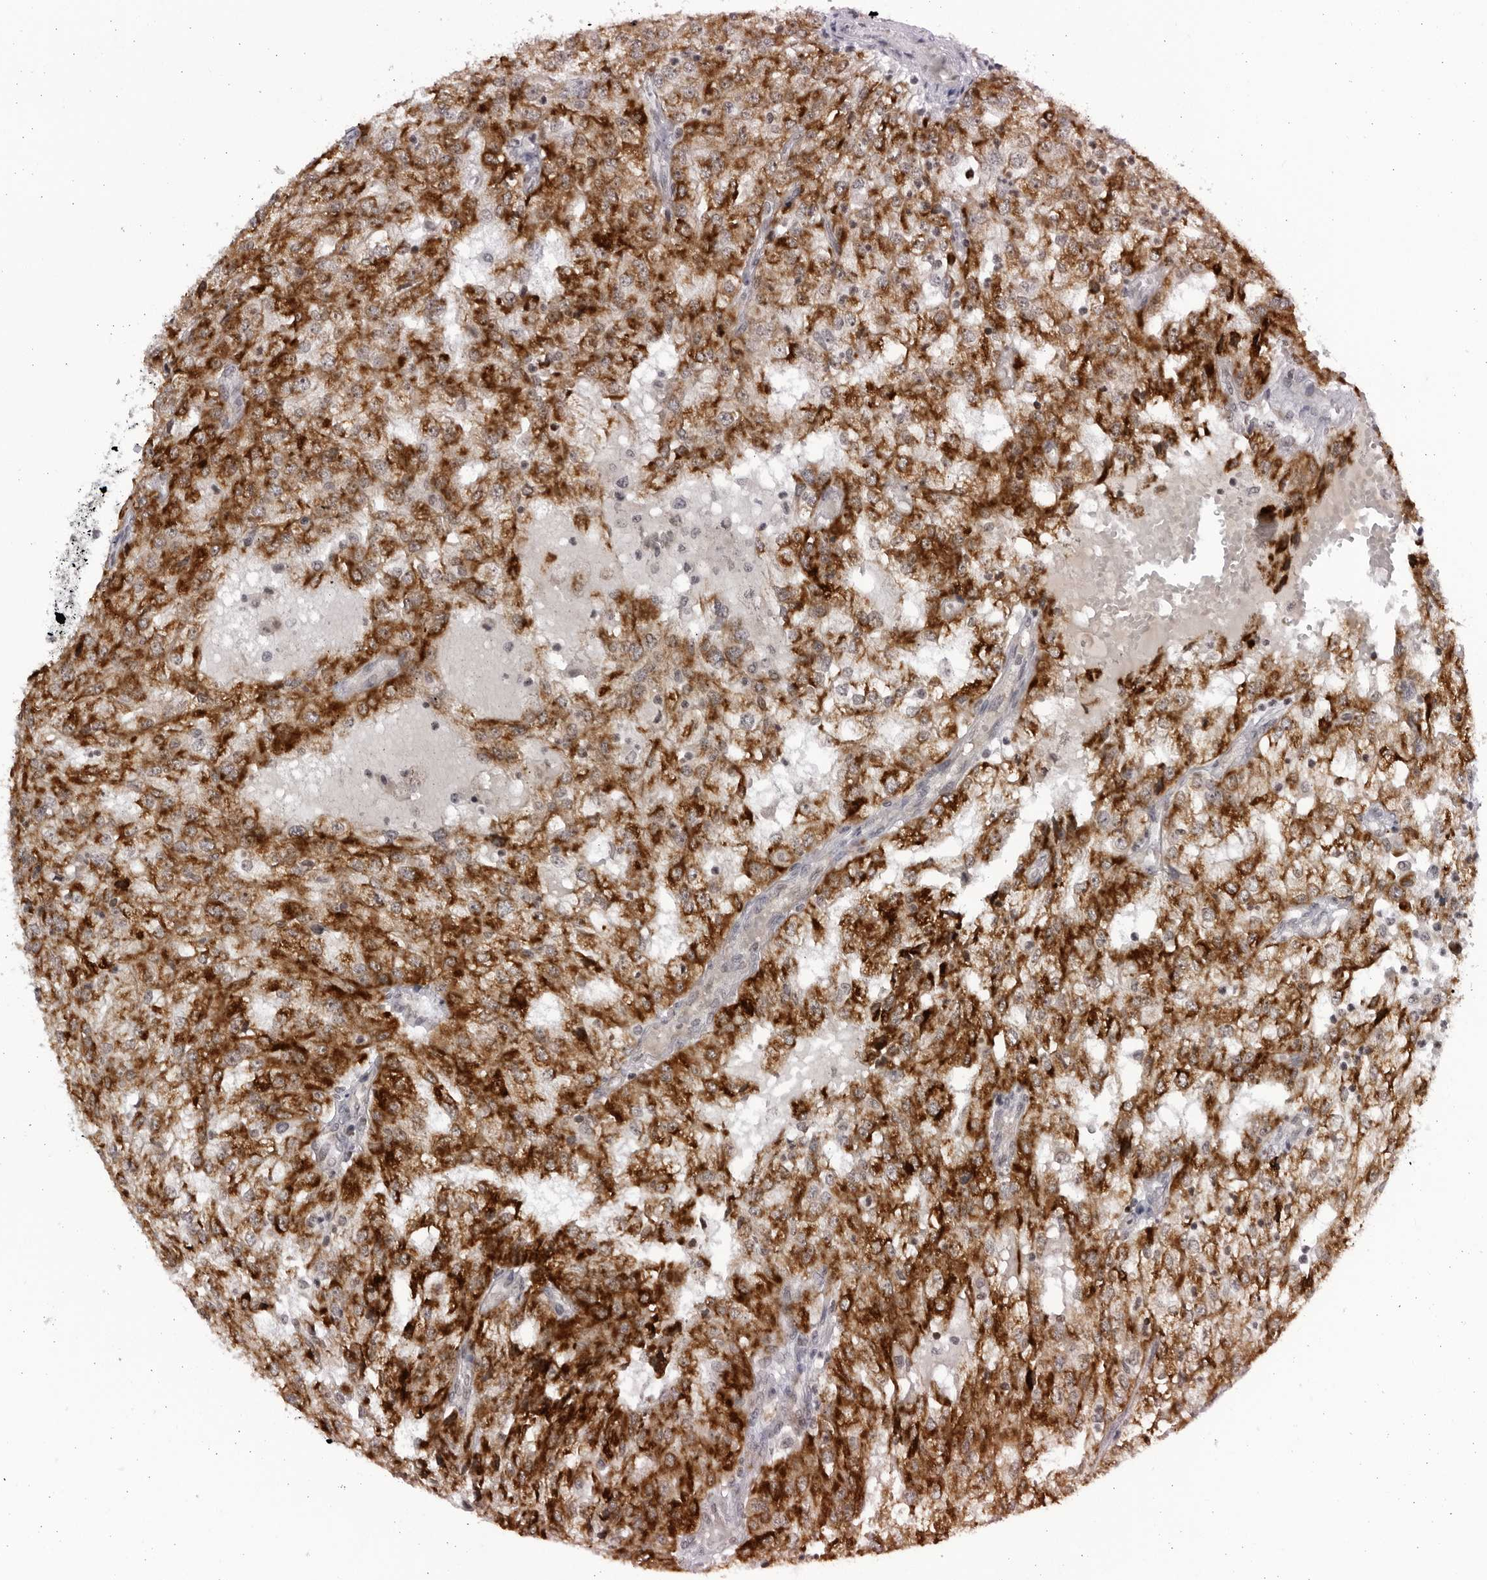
{"staining": {"intensity": "strong", "quantity": ">75%", "location": "cytoplasmic/membranous"}, "tissue": "renal cancer", "cell_type": "Tumor cells", "image_type": "cancer", "snomed": [{"axis": "morphology", "description": "Adenocarcinoma, NOS"}, {"axis": "topography", "description": "Kidney"}], "caption": "Immunohistochemistry (IHC) staining of renal adenocarcinoma, which reveals high levels of strong cytoplasmic/membranous staining in about >75% of tumor cells indicating strong cytoplasmic/membranous protein staining. The staining was performed using DAB (3,3'-diaminobenzidine) (brown) for protein detection and nuclei were counterstained in hematoxylin (blue).", "gene": "SLC25A22", "patient": {"sex": "female", "age": 54}}